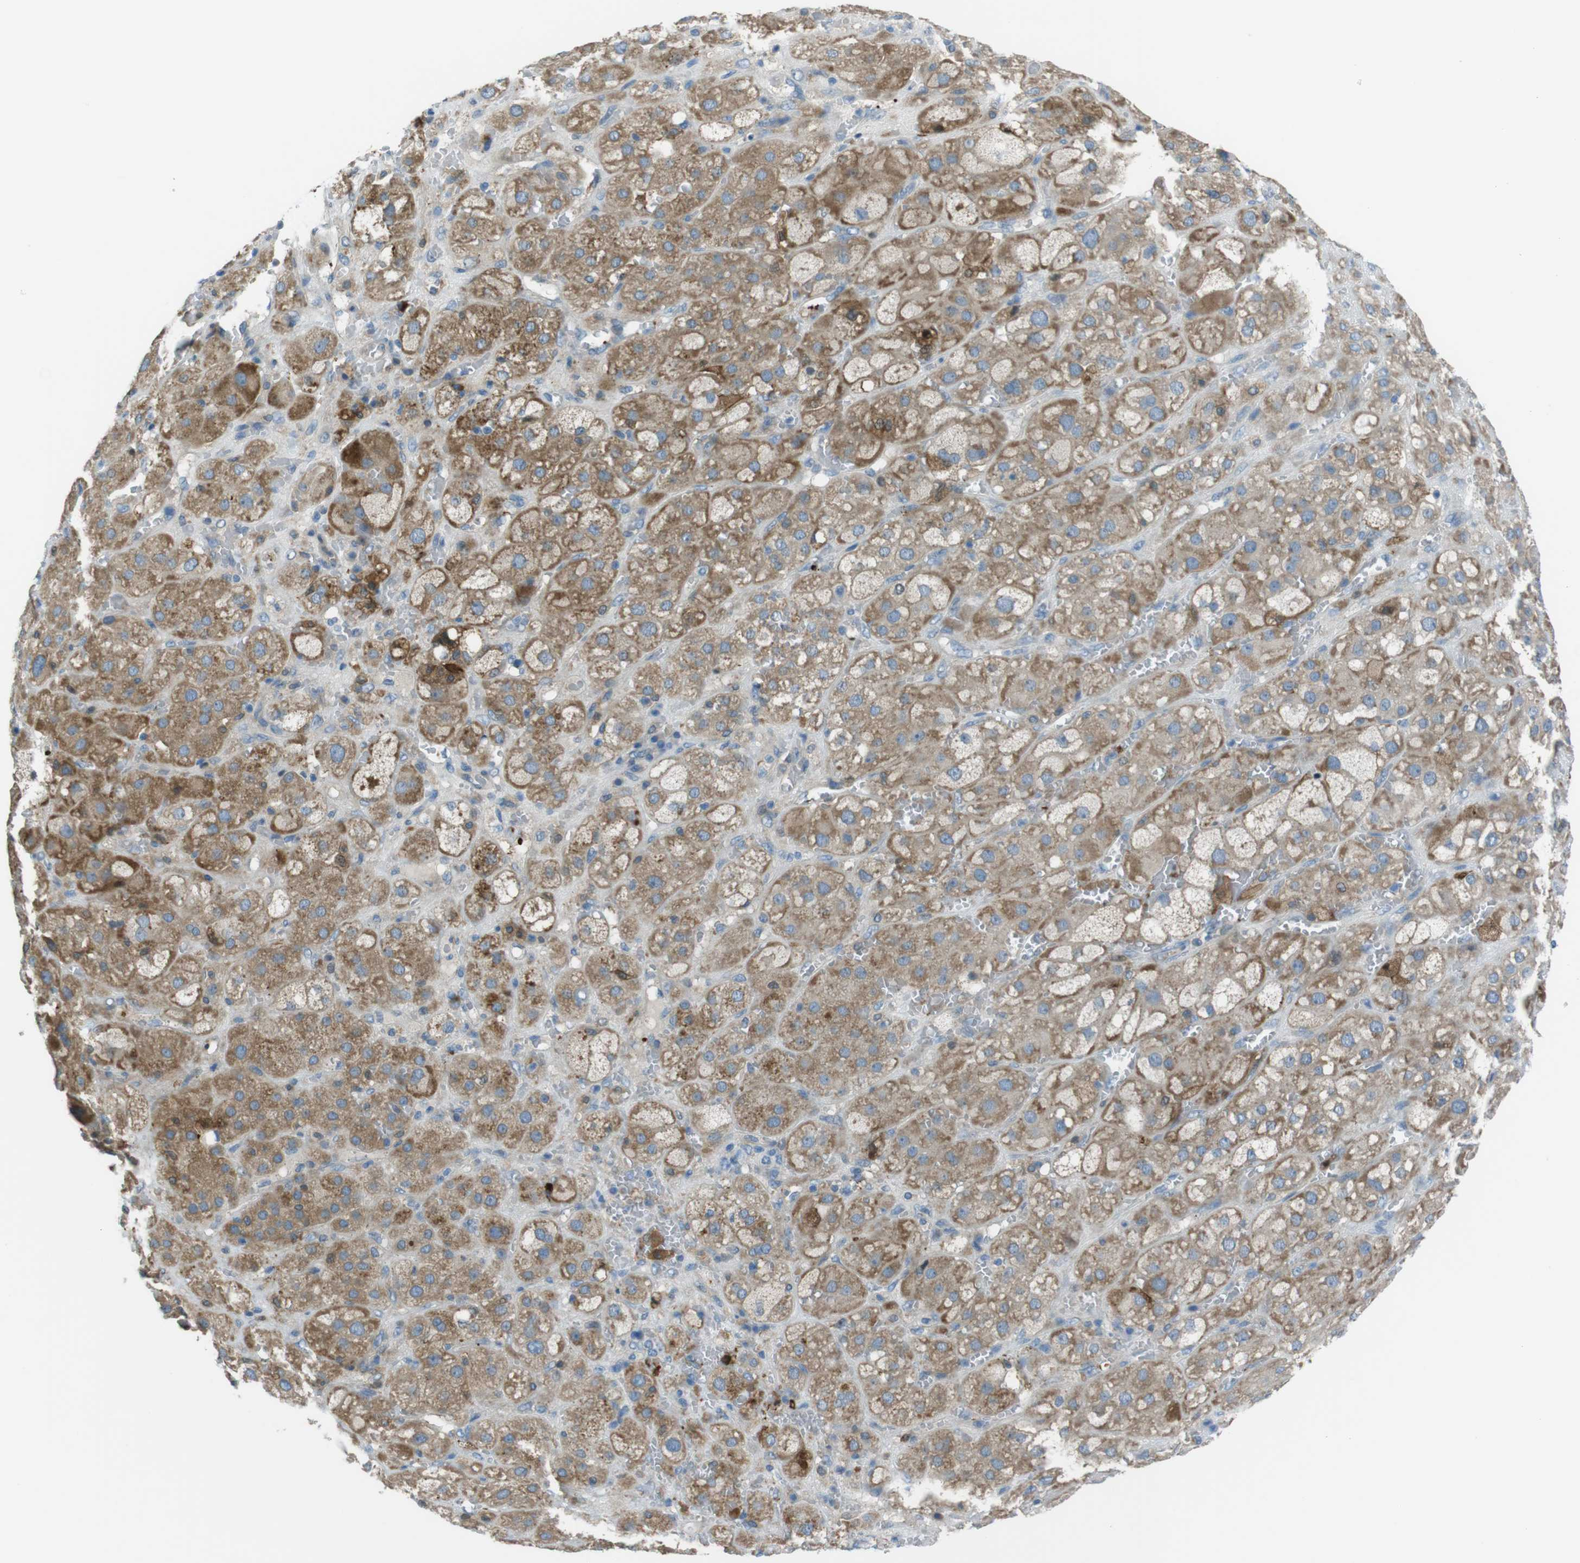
{"staining": {"intensity": "moderate", "quantity": ">75%", "location": "cytoplasmic/membranous"}, "tissue": "adrenal gland", "cell_type": "Glandular cells", "image_type": "normal", "snomed": [{"axis": "morphology", "description": "Normal tissue, NOS"}, {"axis": "topography", "description": "Adrenal gland"}], "caption": "An immunohistochemistry micrograph of unremarkable tissue is shown. Protein staining in brown labels moderate cytoplasmic/membranous positivity in adrenal gland within glandular cells.", "gene": "TMEM41B", "patient": {"sex": "female", "age": 47}}